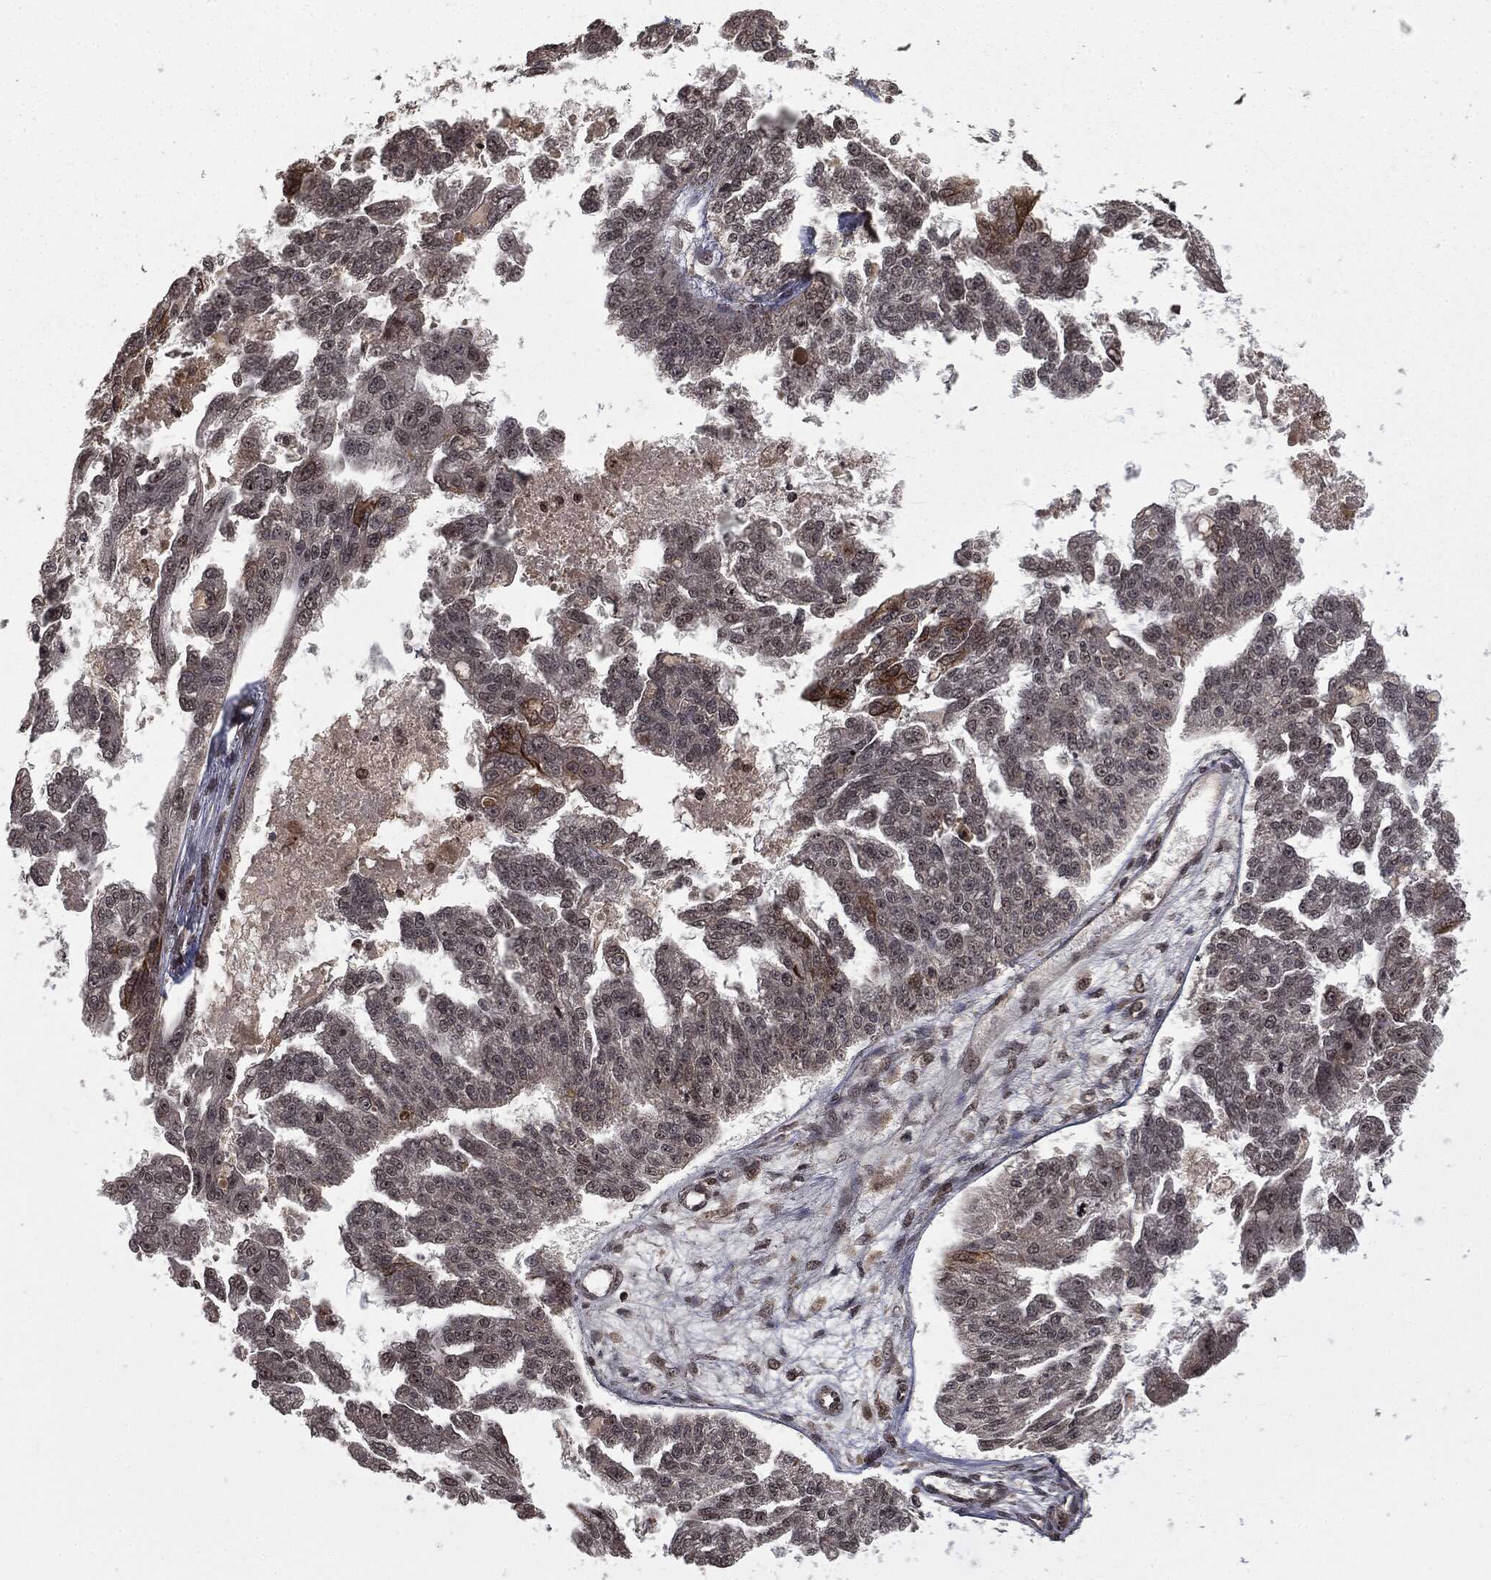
{"staining": {"intensity": "moderate", "quantity": "<25%", "location": "cytoplasmic/membranous,nuclear"}, "tissue": "ovarian cancer", "cell_type": "Tumor cells", "image_type": "cancer", "snomed": [{"axis": "morphology", "description": "Cystadenocarcinoma, serous, NOS"}, {"axis": "topography", "description": "Ovary"}], "caption": "Immunohistochemistry of ovarian cancer exhibits low levels of moderate cytoplasmic/membranous and nuclear staining in approximately <25% of tumor cells.", "gene": "CTDP1", "patient": {"sex": "female", "age": 58}}